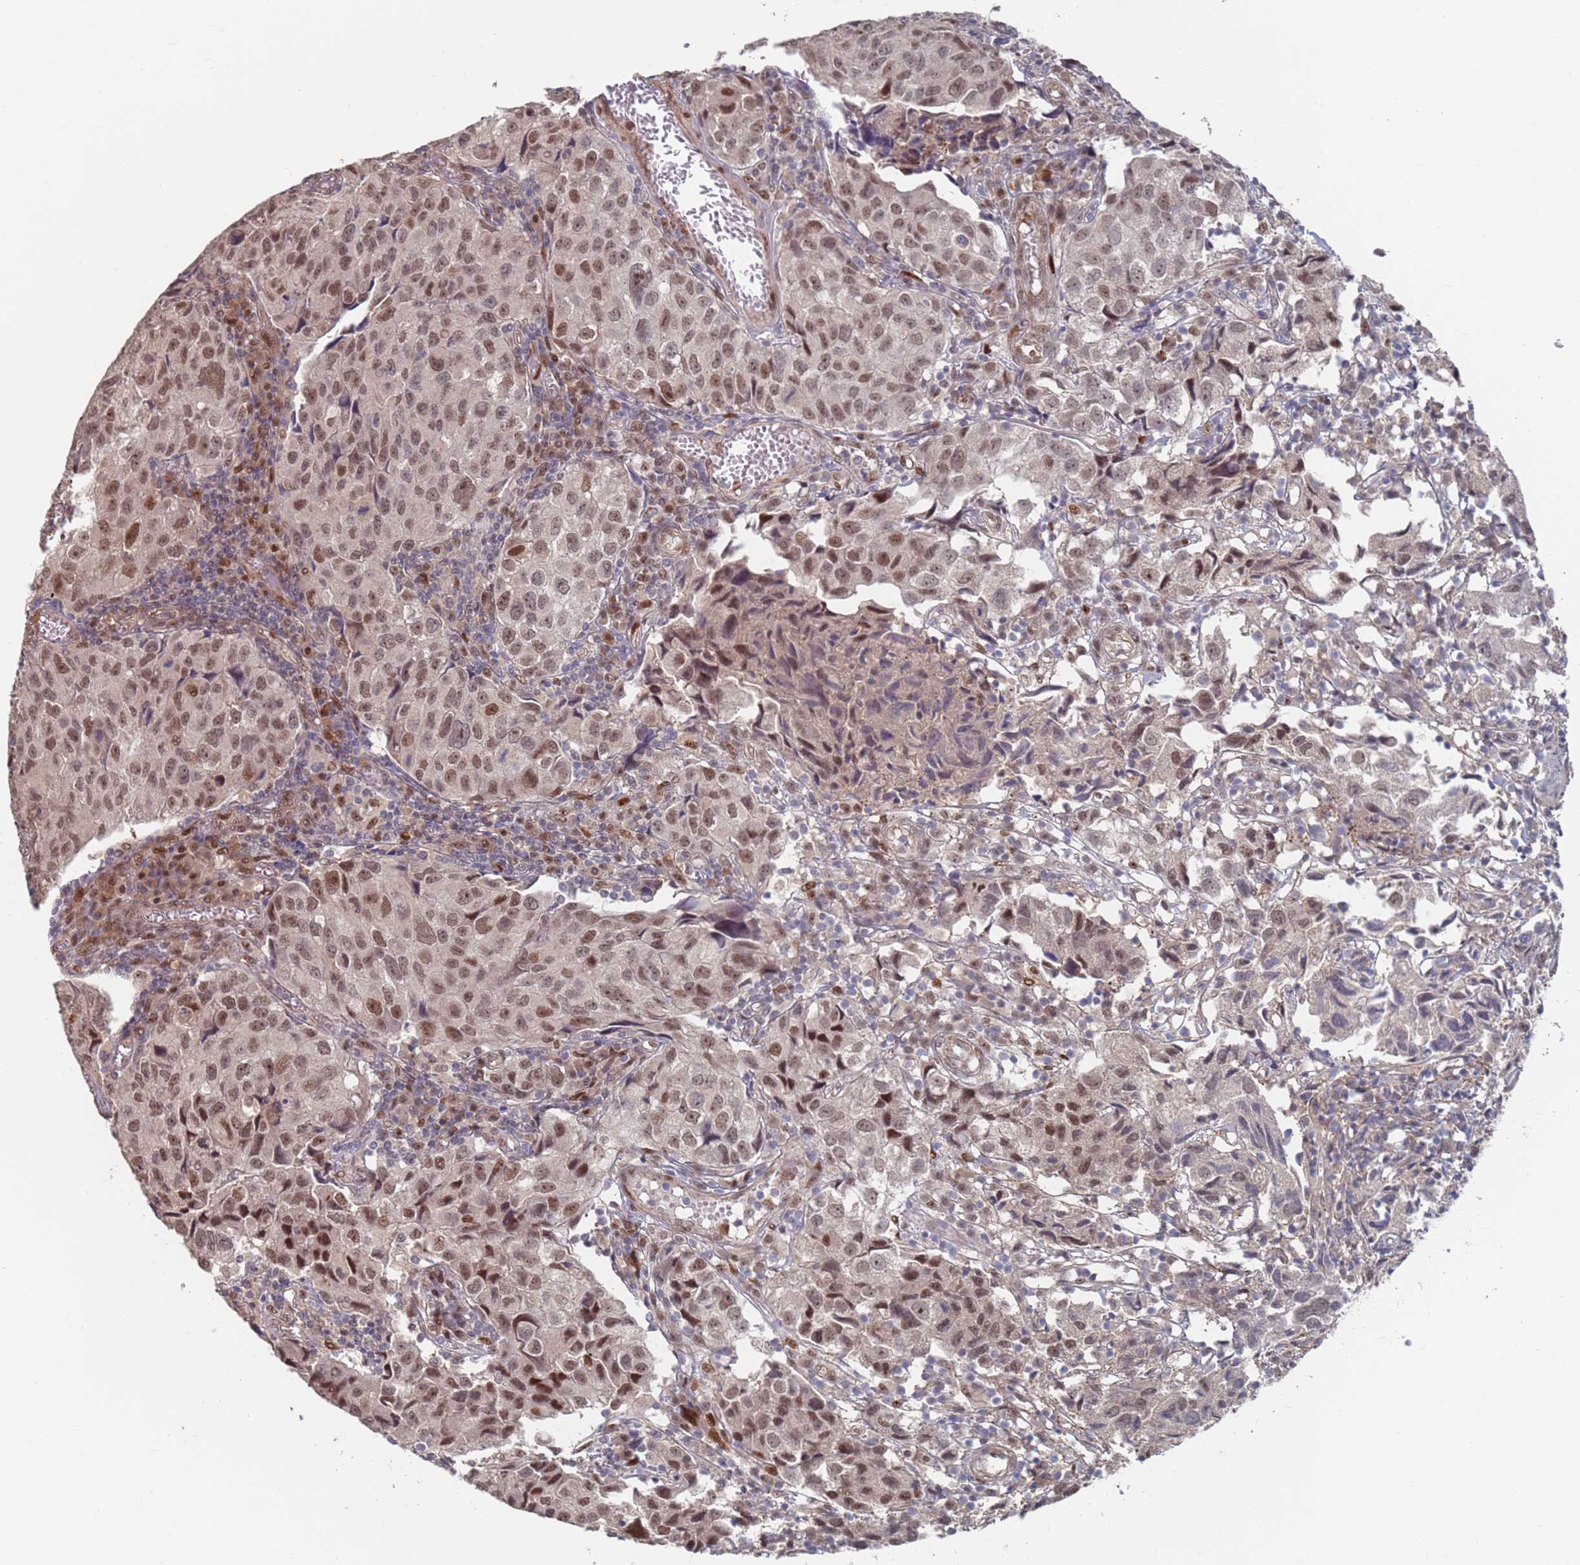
{"staining": {"intensity": "weak", "quantity": "25%-75%", "location": "nuclear"}, "tissue": "urothelial cancer", "cell_type": "Tumor cells", "image_type": "cancer", "snomed": [{"axis": "morphology", "description": "Urothelial carcinoma, High grade"}, {"axis": "topography", "description": "Urinary bladder"}], "caption": "Immunohistochemical staining of human urothelial cancer shows low levels of weak nuclear expression in about 25%-75% of tumor cells. (DAB (3,3'-diaminobenzidine) = brown stain, brightfield microscopy at high magnification).", "gene": "RPP25", "patient": {"sex": "female", "age": 75}}